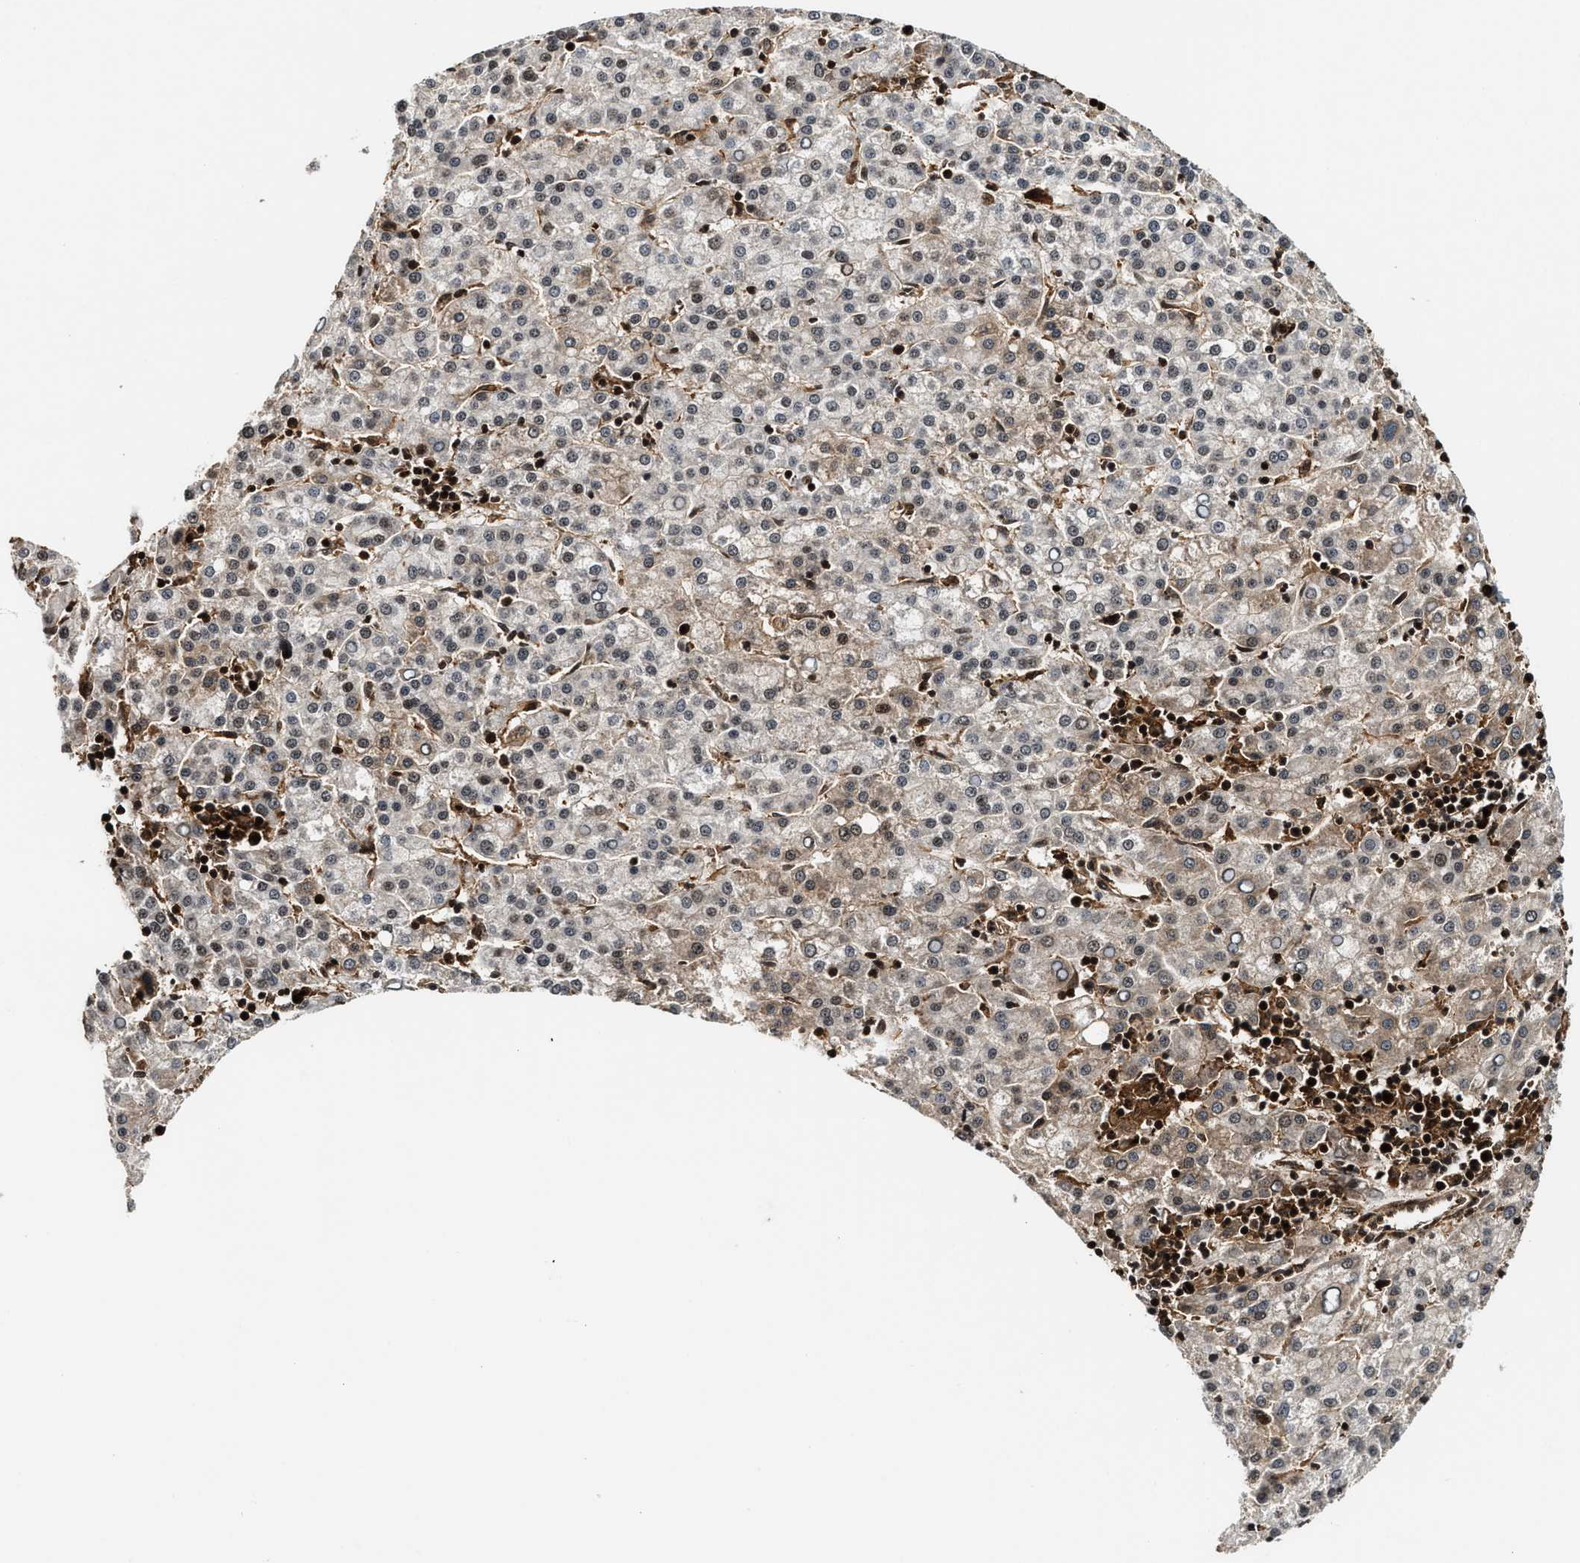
{"staining": {"intensity": "weak", "quantity": "25%-75%", "location": "cytoplasmic/membranous,nuclear"}, "tissue": "liver cancer", "cell_type": "Tumor cells", "image_type": "cancer", "snomed": [{"axis": "morphology", "description": "Carcinoma, Hepatocellular, NOS"}, {"axis": "topography", "description": "Liver"}], "caption": "Brown immunohistochemical staining in liver cancer reveals weak cytoplasmic/membranous and nuclear expression in about 25%-75% of tumor cells.", "gene": "MDM2", "patient": {"sex": "female", "age": 58}}